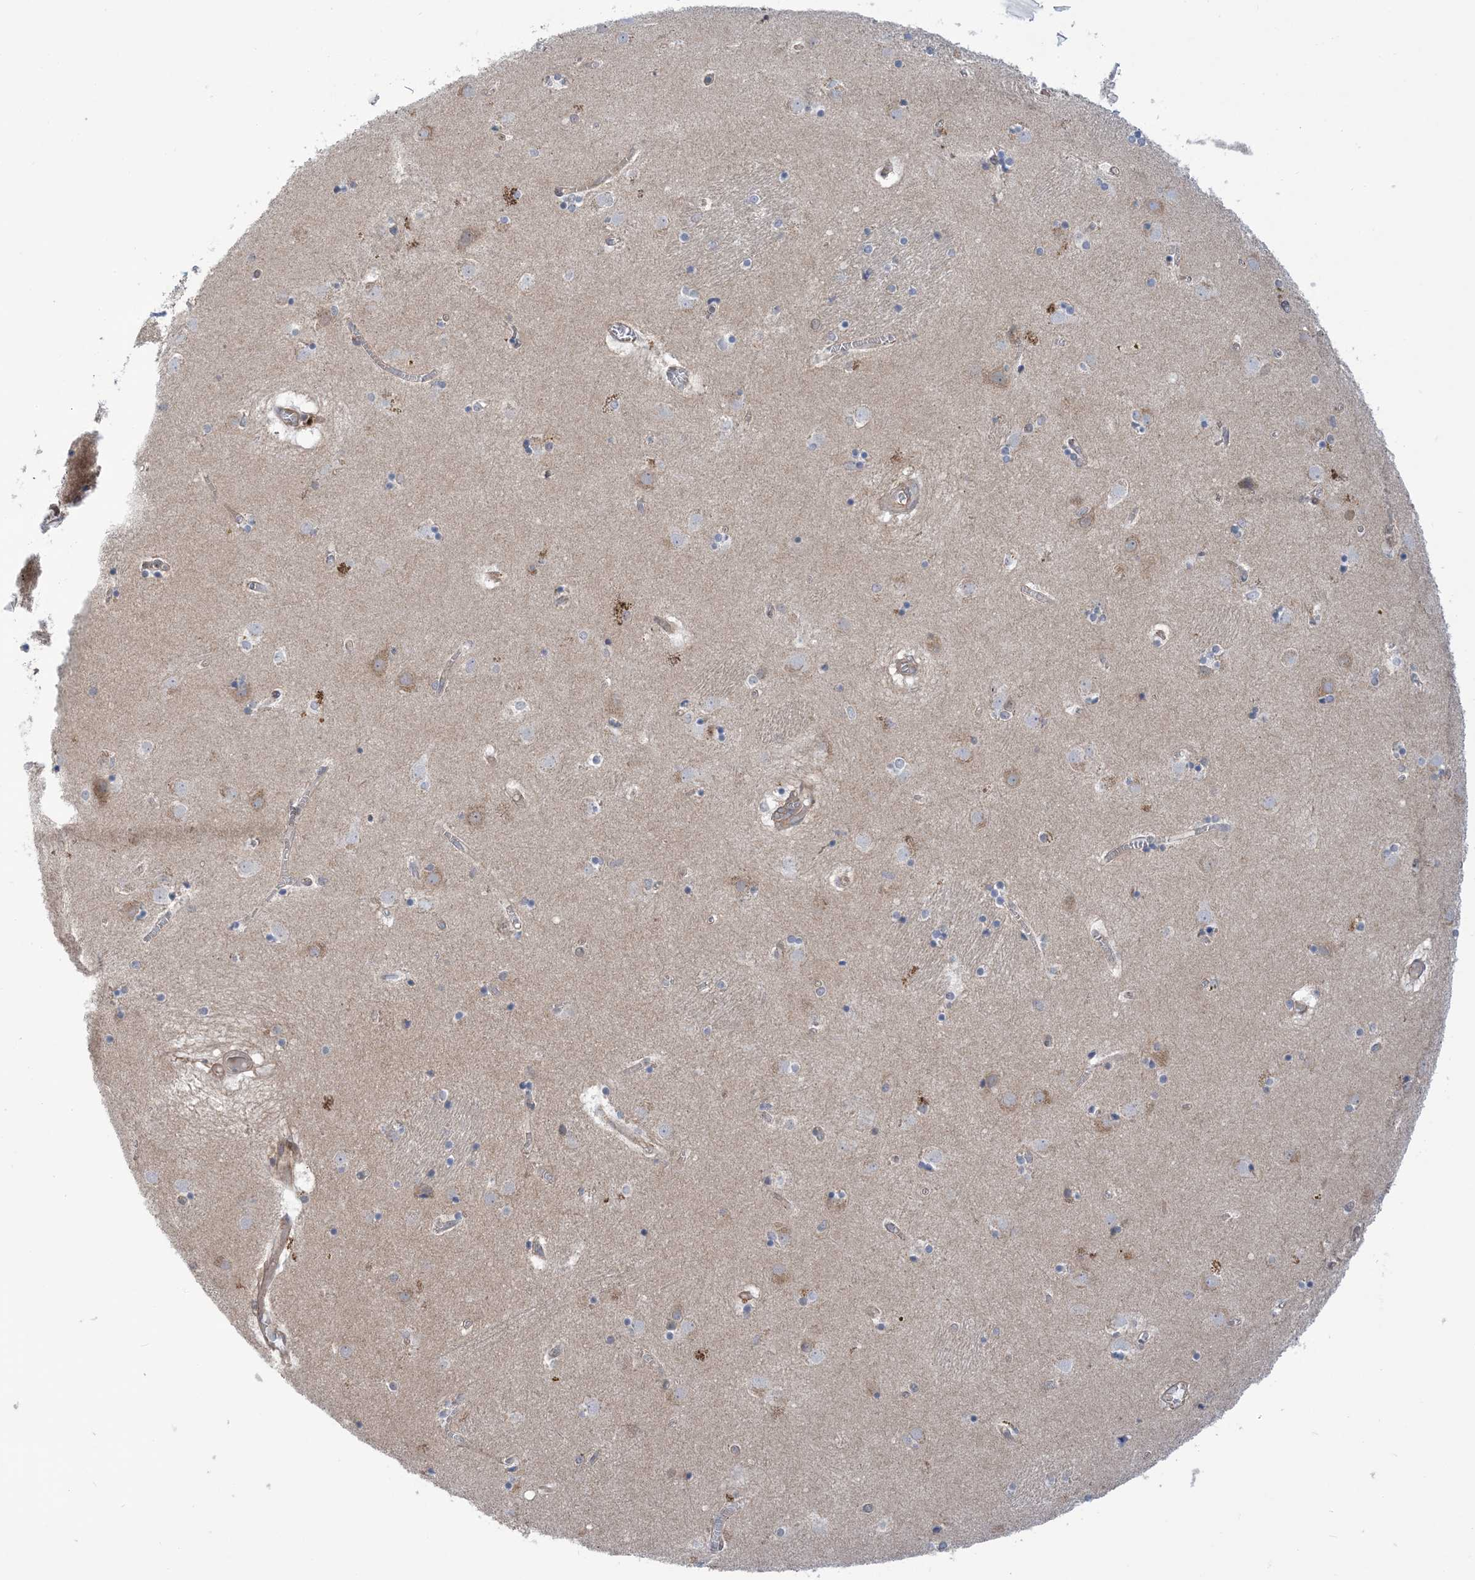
{"staining": {"intensity": "negative", "quantity": "none", "location": "none"}, "tissue": "caudate", "cell_type": "Glial cells", "image_type": "normal", "snomed": [{"axis": "morphology", "description": "Normal tissue, NOS"}, {"axis": "topography", "description": "Lateral ventricle wall"}], "caption": "Caudate stained for a protein using immunohistochemistry shows no expression glial cells.", "gene": "EHBP1", "patient": {"sex": "male", "age": 70}}